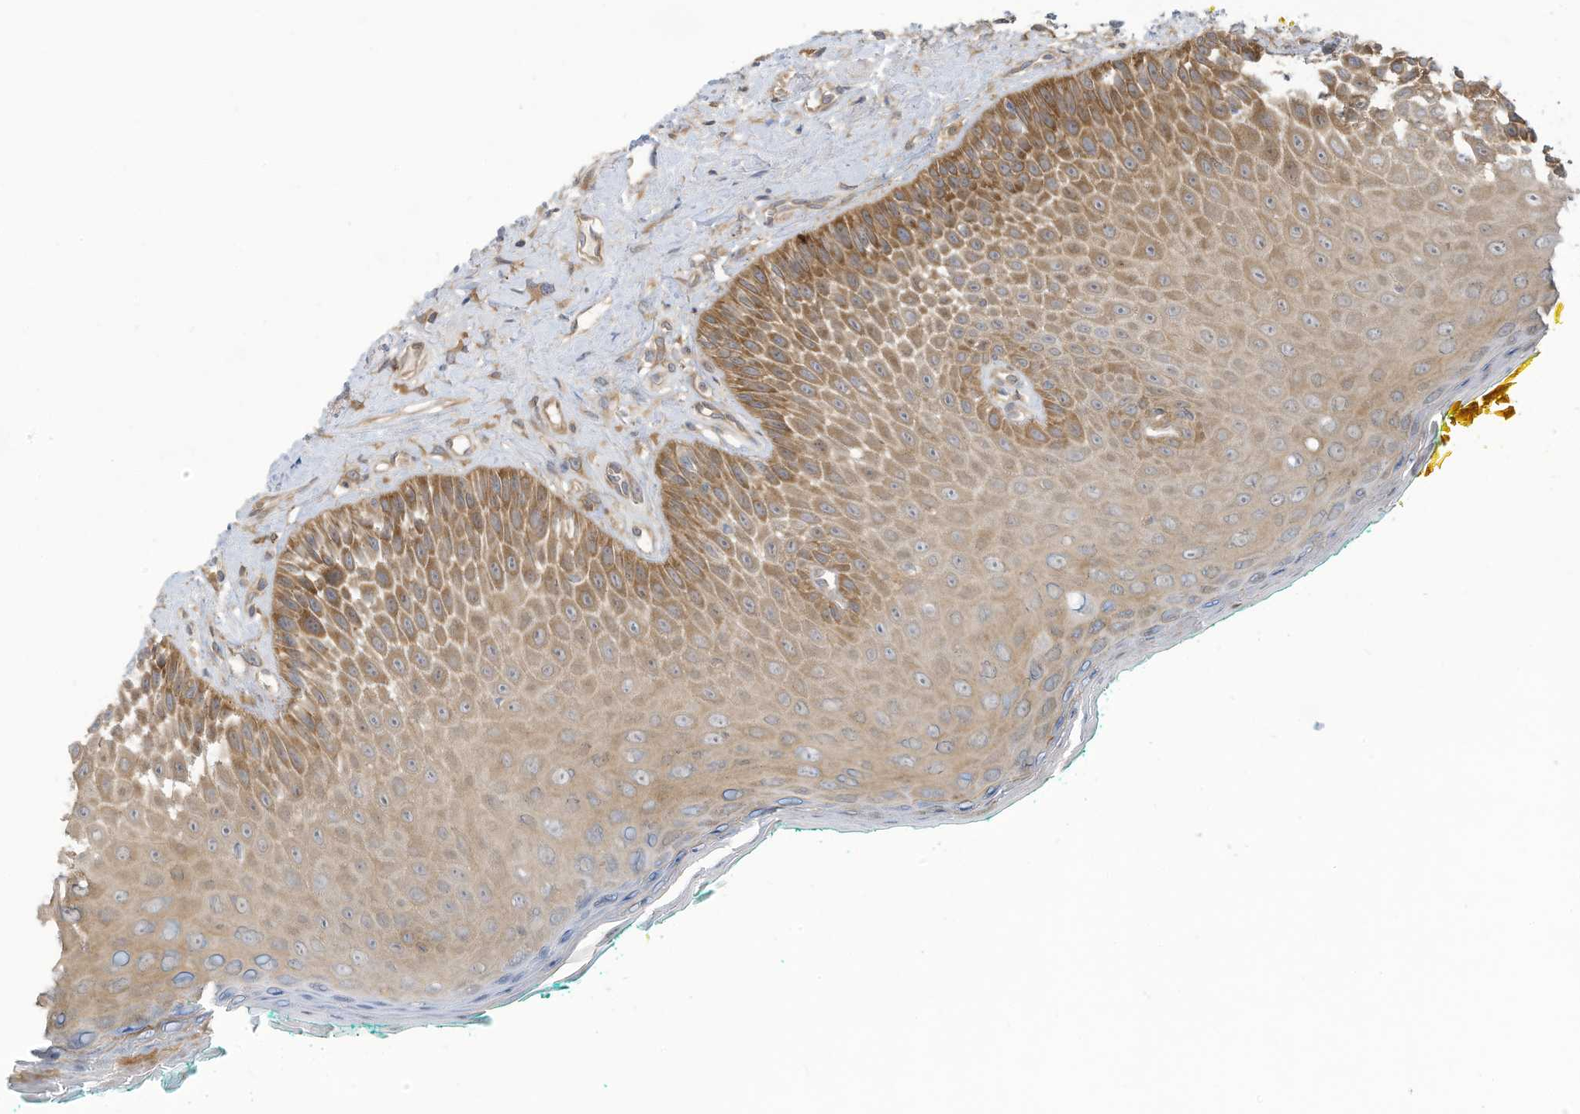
{"staining": {"intensity": "moderate", "quantity": ">75%", "location": "cytoplasmic/membranous"}, "tissue": "oral mucosa", "cell_type": "Squamous epithelial cells", "image_type": "normal", "snomed": [{"axis": "morphology", "description": "Normal tissue, NOS"}, {"axis": "topography", "description": "Oral tissue"}], "caption": "Protein analysis of unremarkable oral mucosa reveals moderate cytoplasmic/membranous expression in approximately >75% of squamous epithelial cells.", "gene": "ADI1", "patient": {"sex": "female", "age": 70}}